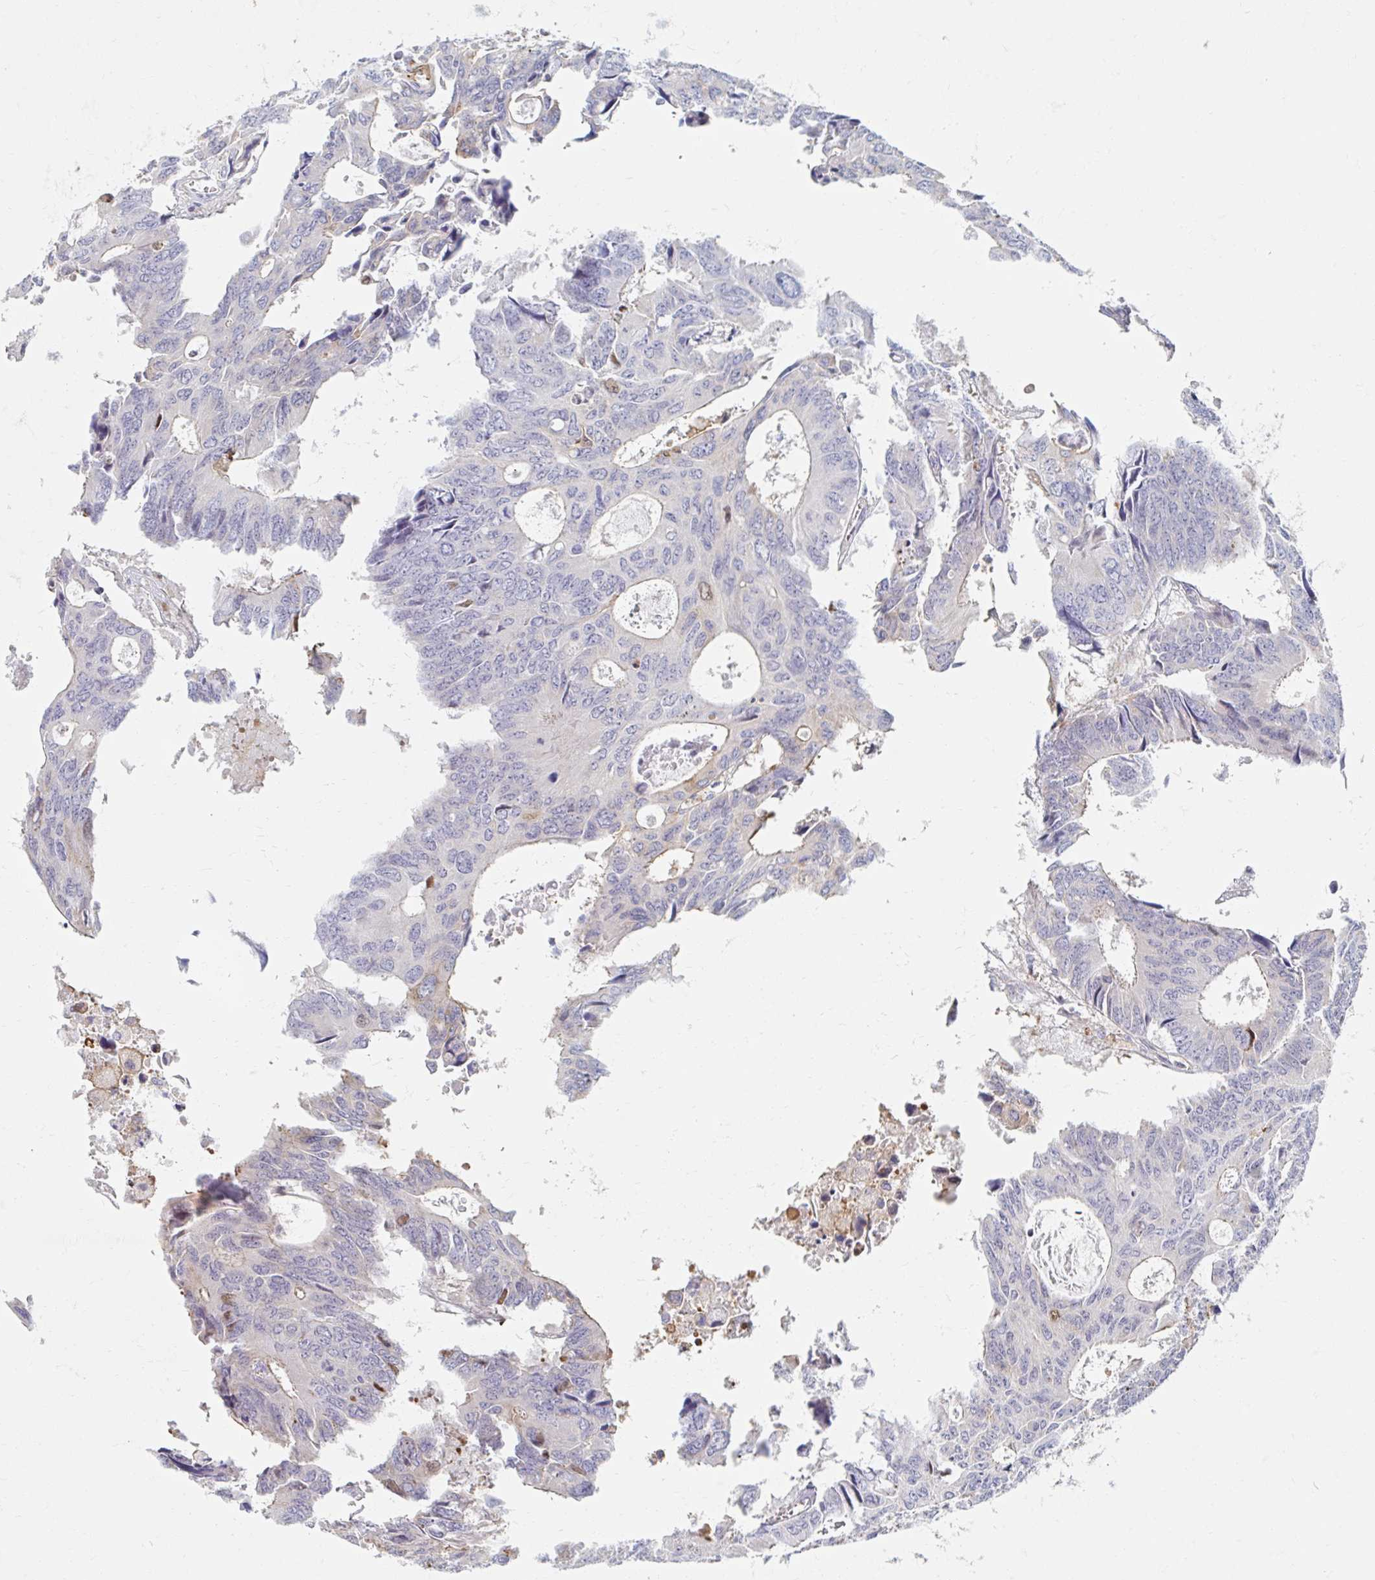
{"staining": {"intensity": "weak", "quantity": "<25%", "location": "cytoplasmic/membranous"}, "tissue": "colorectal cancer", "cell_type": "Tumor cells", "image_type": "cancer", "snomed": [{"axis": "morphology", "description": "Adenocarcinoma, NOS"}, {"axis": "topography", "description": "Rectum"}], "caption": "Human colorectal adenocarcinoma stained for a protein using immunohistochemistry (IHC) exhibits no positivity in tumor cells.", "gene": "MYLK2", "patient": {"sex": "male", "age": 76}}